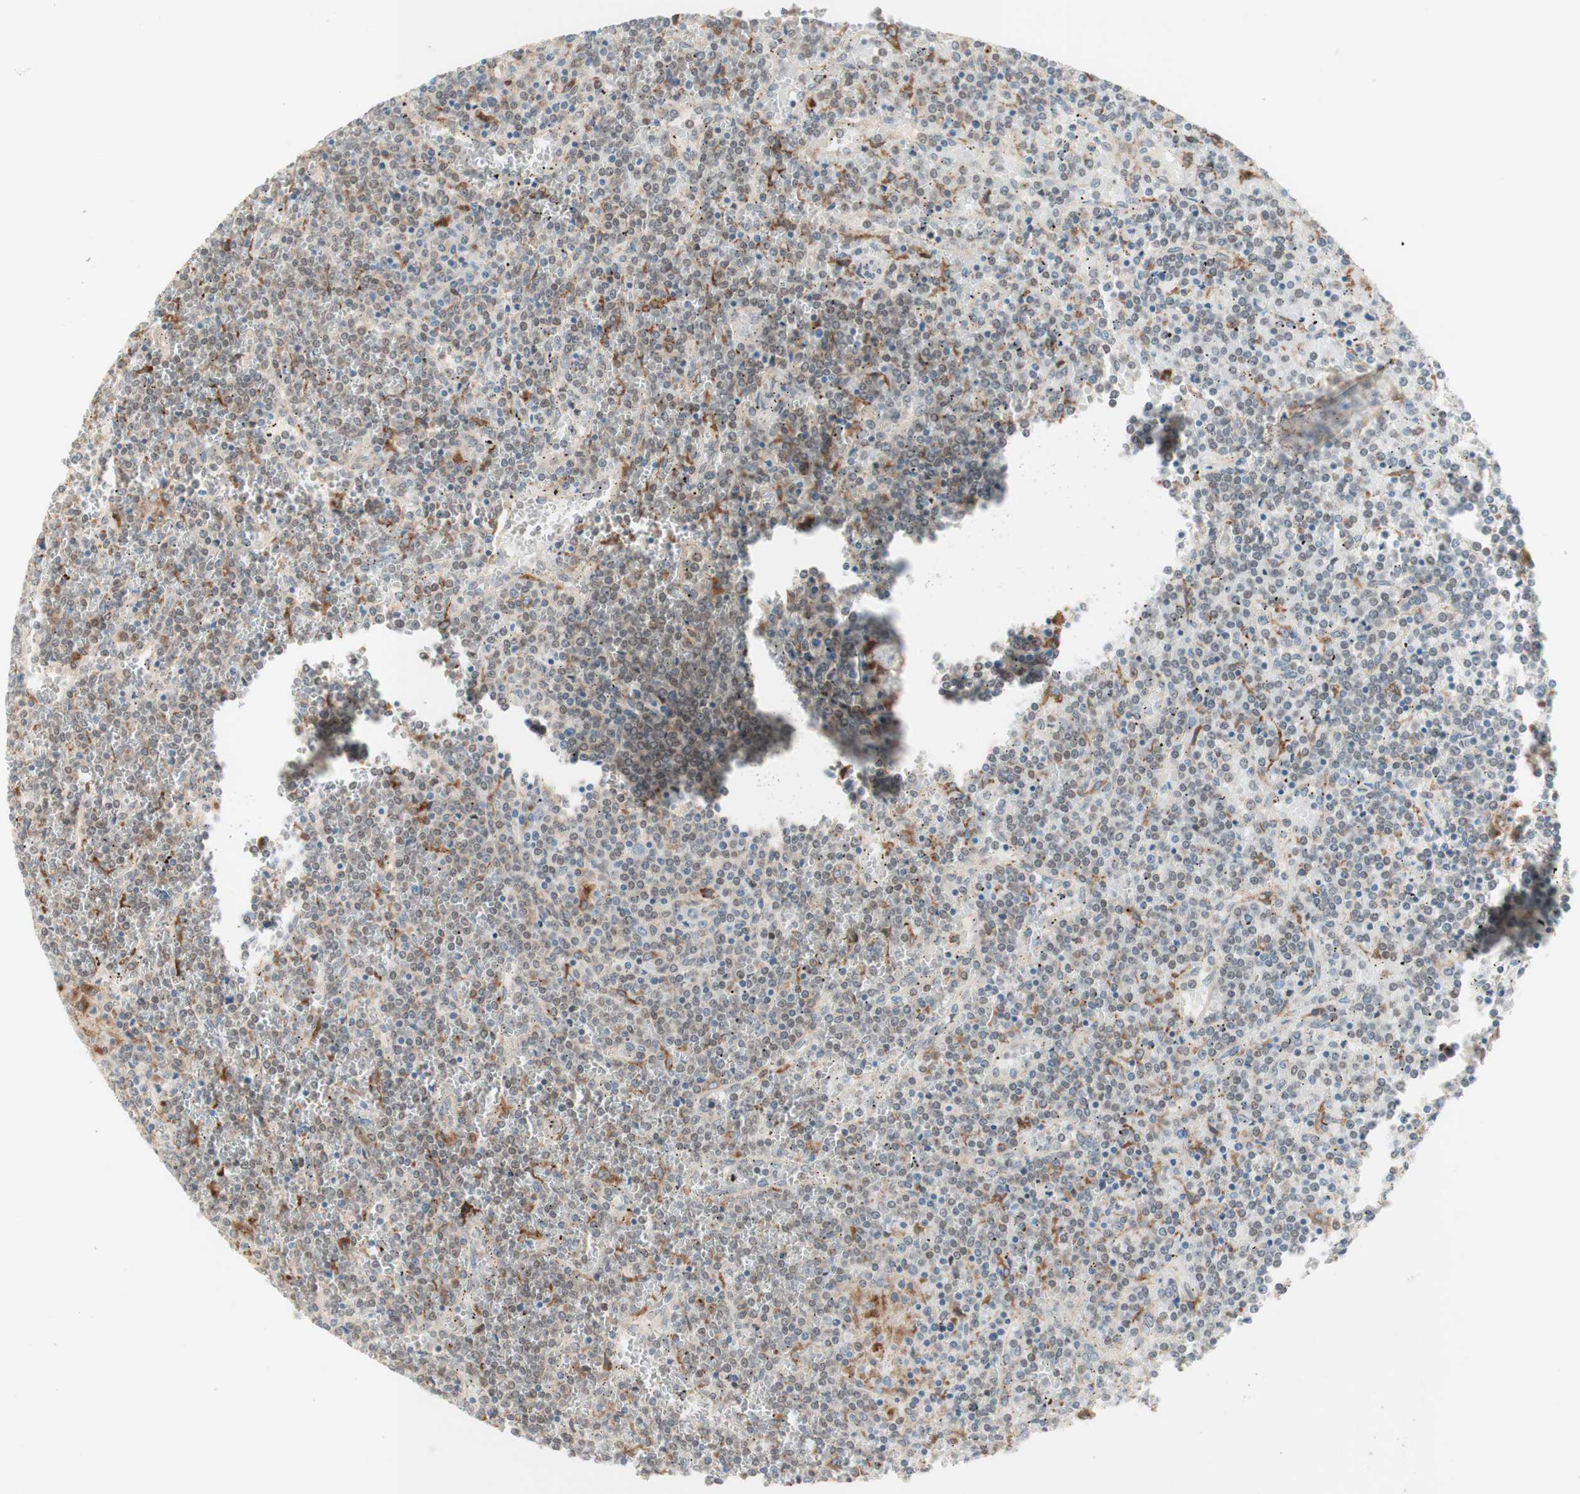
{"staining": {"intensity": "weak", "quantity": "25%-75%", "location": "cytoplasmic/membranous"}, "tissue": "lymphoma", "cell_type": "Tumor cells", "image_type": "cancer", "snomed": [{"axis": "morphology", "description": "Malignant lymphoma, non-Hodgkin's type, Low grade"}, {"axis": "topography", "description": "Spleen"}], "caption": "IHC photomicrograph of neoplastic tissue: malignant lymphoma, non-Hodgkin's type (low-grade) stained using immunohistochemistry shows low levels of weak protein expression localized specifically in the cytoplasmic/membranous of tumor cells, appearing as a cytoplasmic/membranous brown color.", "gene": "GAPT", "patient": {"sex": "female", "age": 19}}